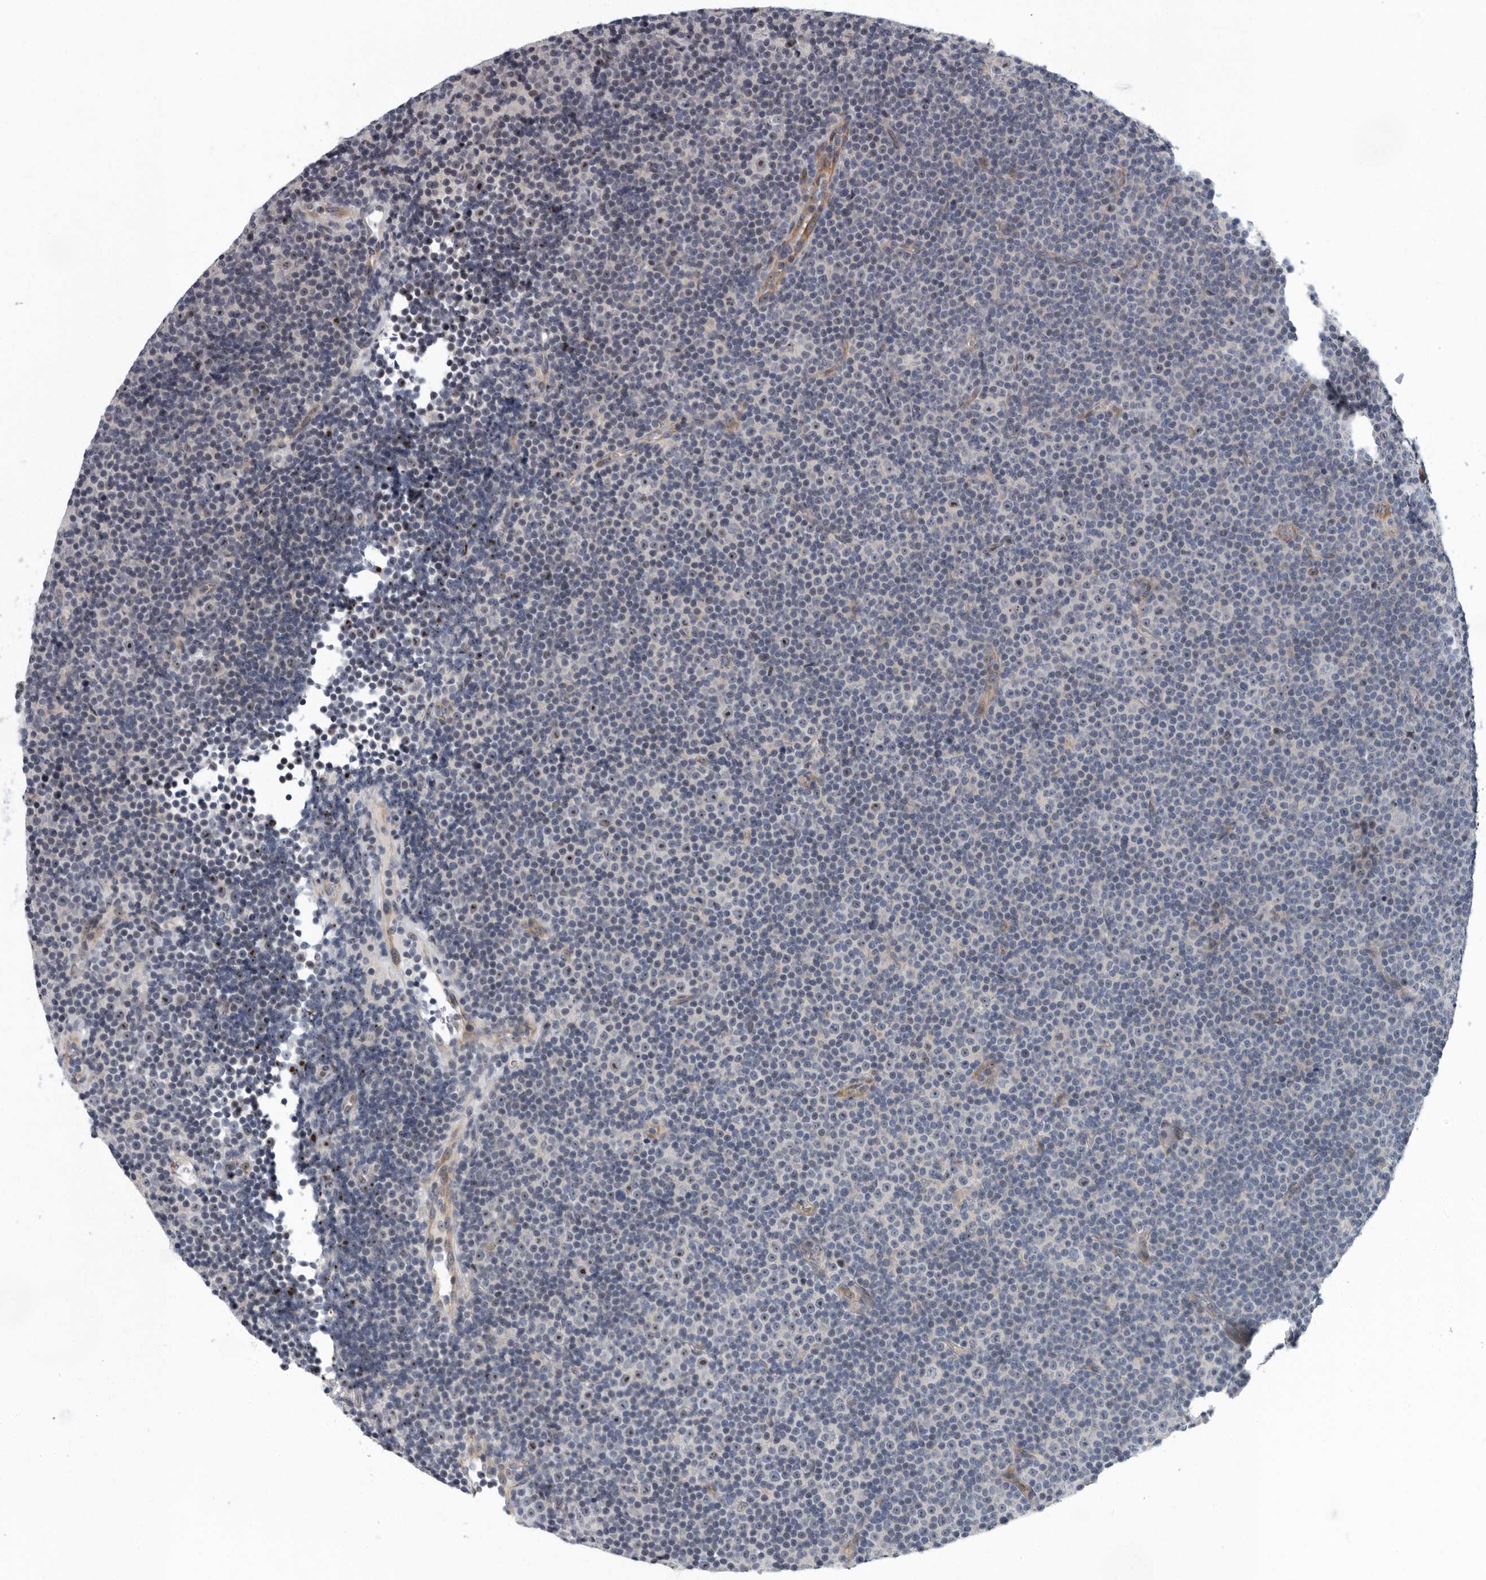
{"staining": {"intensity": "strong", "quantity": "<25%", "location": "nuclear"}, "tissue": "lymphoma", "cell_type": "Tumor cells", "image_type": "cancer", "snomed": [{"axis": "morphology", "description": "Malignant lymphoma, non-Hodgkin's type, Low grade"}, {"axis": "topography", "description": "Lymph node"}], "caption": "DAB immunohistochemical staining of lymphoma exhibits strong nuclear protein expression in about <25% of tumor cells. Immunohistochemistry stains the protein of interest in brown and the nuclei are stained blue.", "gene": "PDCD11", "patient": {"sex": "female", "age": 67}}